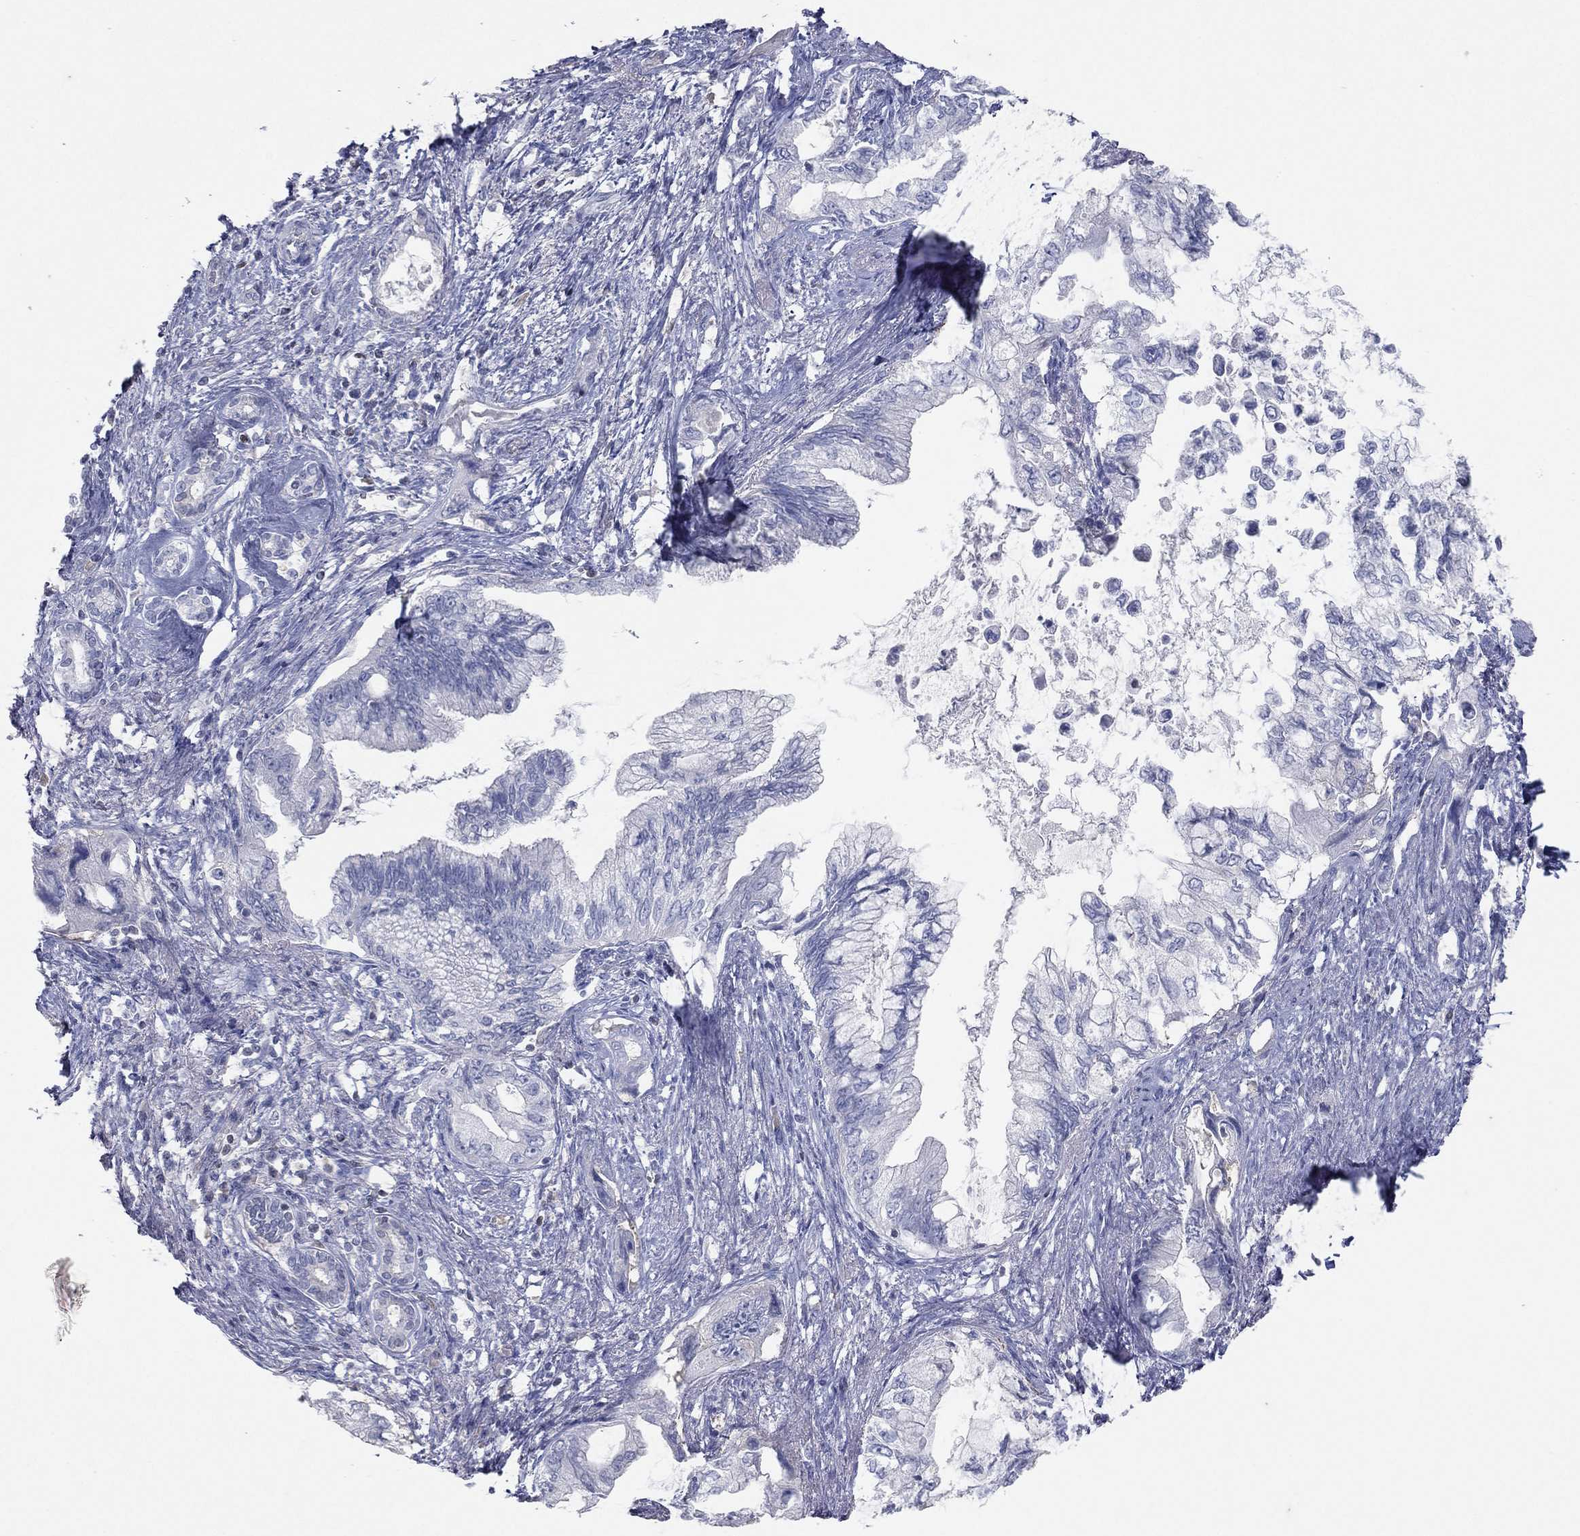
{"staining": {"intensity": "negative", "quantity": "none", "location": "none"}, "tissue": "pancreatic cancer", "cell_type": "Tumor cells", "image_type": "cancer", "snomed": [{"axis": "morphology", "description": "Adenocarcinoma, NOS"}, {"axis": "topography", "description": "Pancreas"}], "caption": "This is a photomicrograph of immunohistochemistry staining of pancreatic cancer, which shows no positivity in tumor cells.", "gene": "CPT1B", "patient": {"sex": "female", "age": 73}}